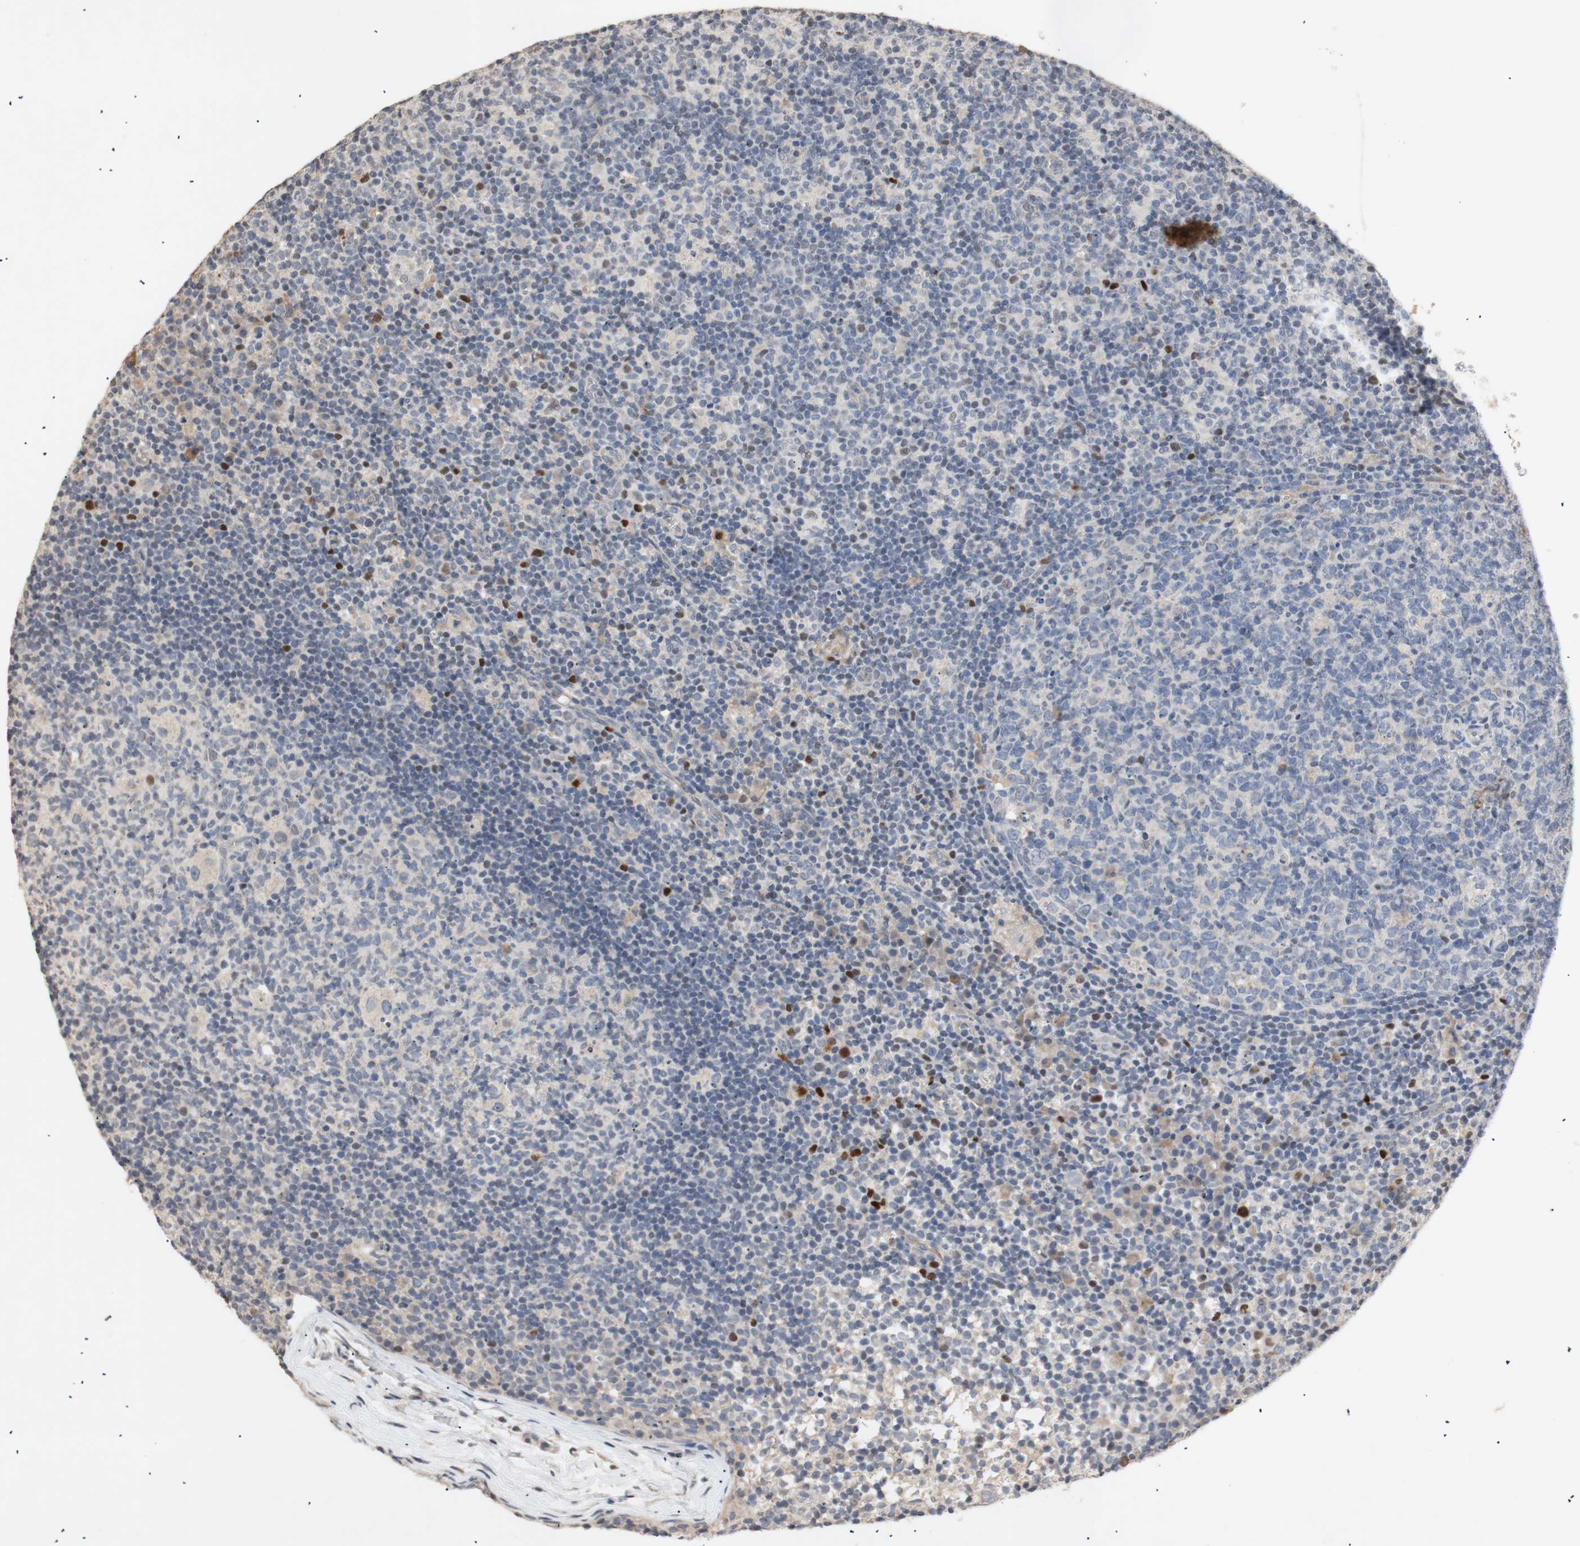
{"staining": {"intensity": "negative", "quantity": "none", "location": "none"}, "tissue": "lymph node", "cell_type": "Germinal center cells", "image_type": "normal", "snomed": [{"axis": "morphology", "description": "Normal tissue, NOS"}, {"axis": "morphology", "description": "Inflammation, NOS"}, {"axis": "topography", "description": "Lymph node"}], "caption": "Histopathology image shows no protein positivity in germinal center cells of benign lymph node. The staining is performed using DAB (3,3'-diaminobenzidine) brown chromogen with nuclei counter-stained in using hematoxylin.", "gene": "FOSB", "patient": {"sex": "male", "age": 55}}